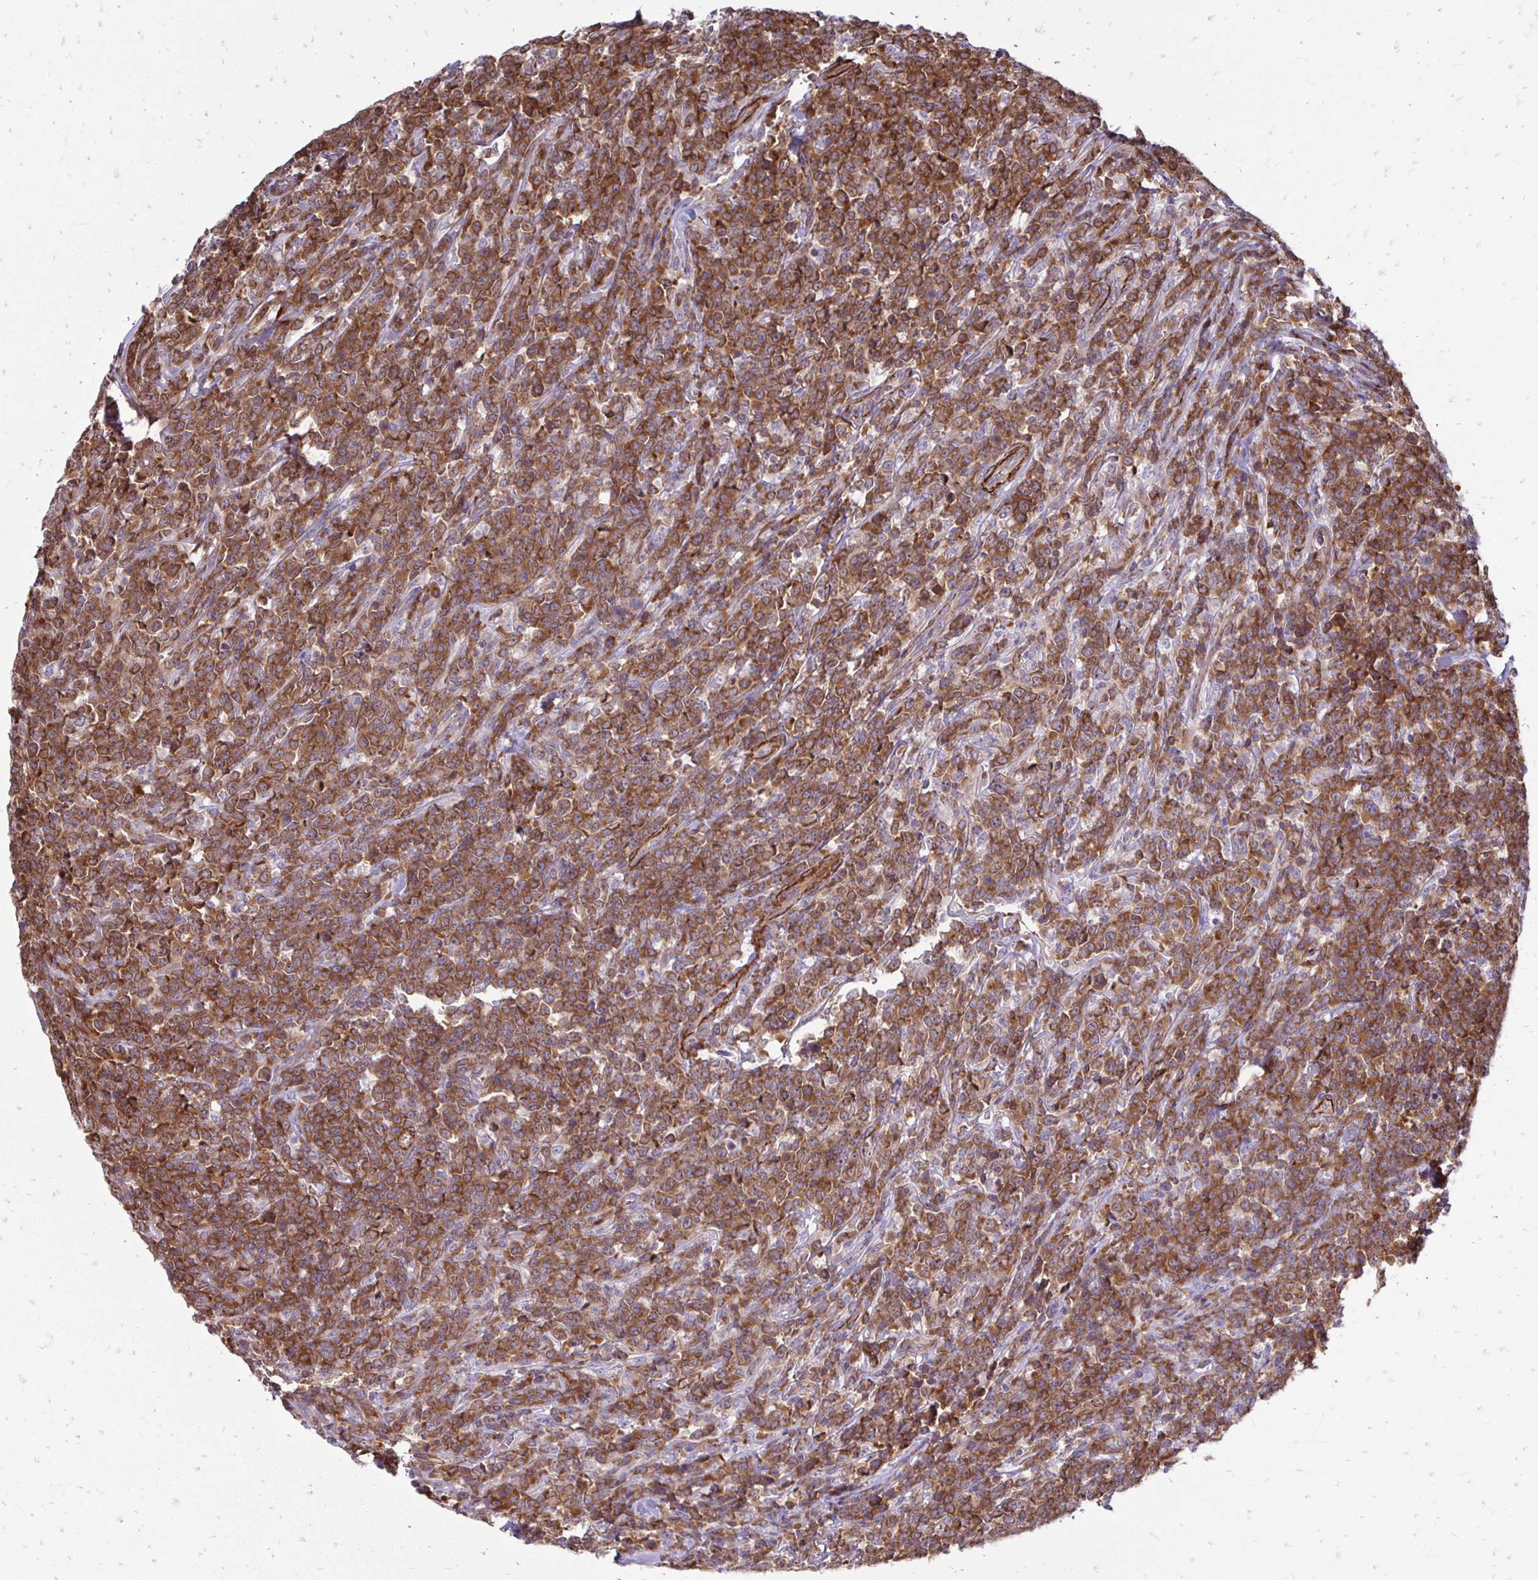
{"staining": {"intensity": "strong", "quantity": ">75%", "location": "cytoplasmic/membranous"}, "tissue": "lymphoma", "cell_type": "Tumor cells", "image_type": "cancer", "snomed": [{"axis": "morphology", "description": "Malignant lymphoma, non-Hodgkin's type, High grade"}, {"axis": "topography", "description": "Small intestine"}], "caption": "Human high-grade malignant lymphoma, non-Hodgkin's type stained for a protein (brown) exhibits strong cytoplasmic/membranous positive positivity in approximately >75% of tumor cells.", "gene": "CTPS1", "patient": {"sex": "female", "age": 56}}